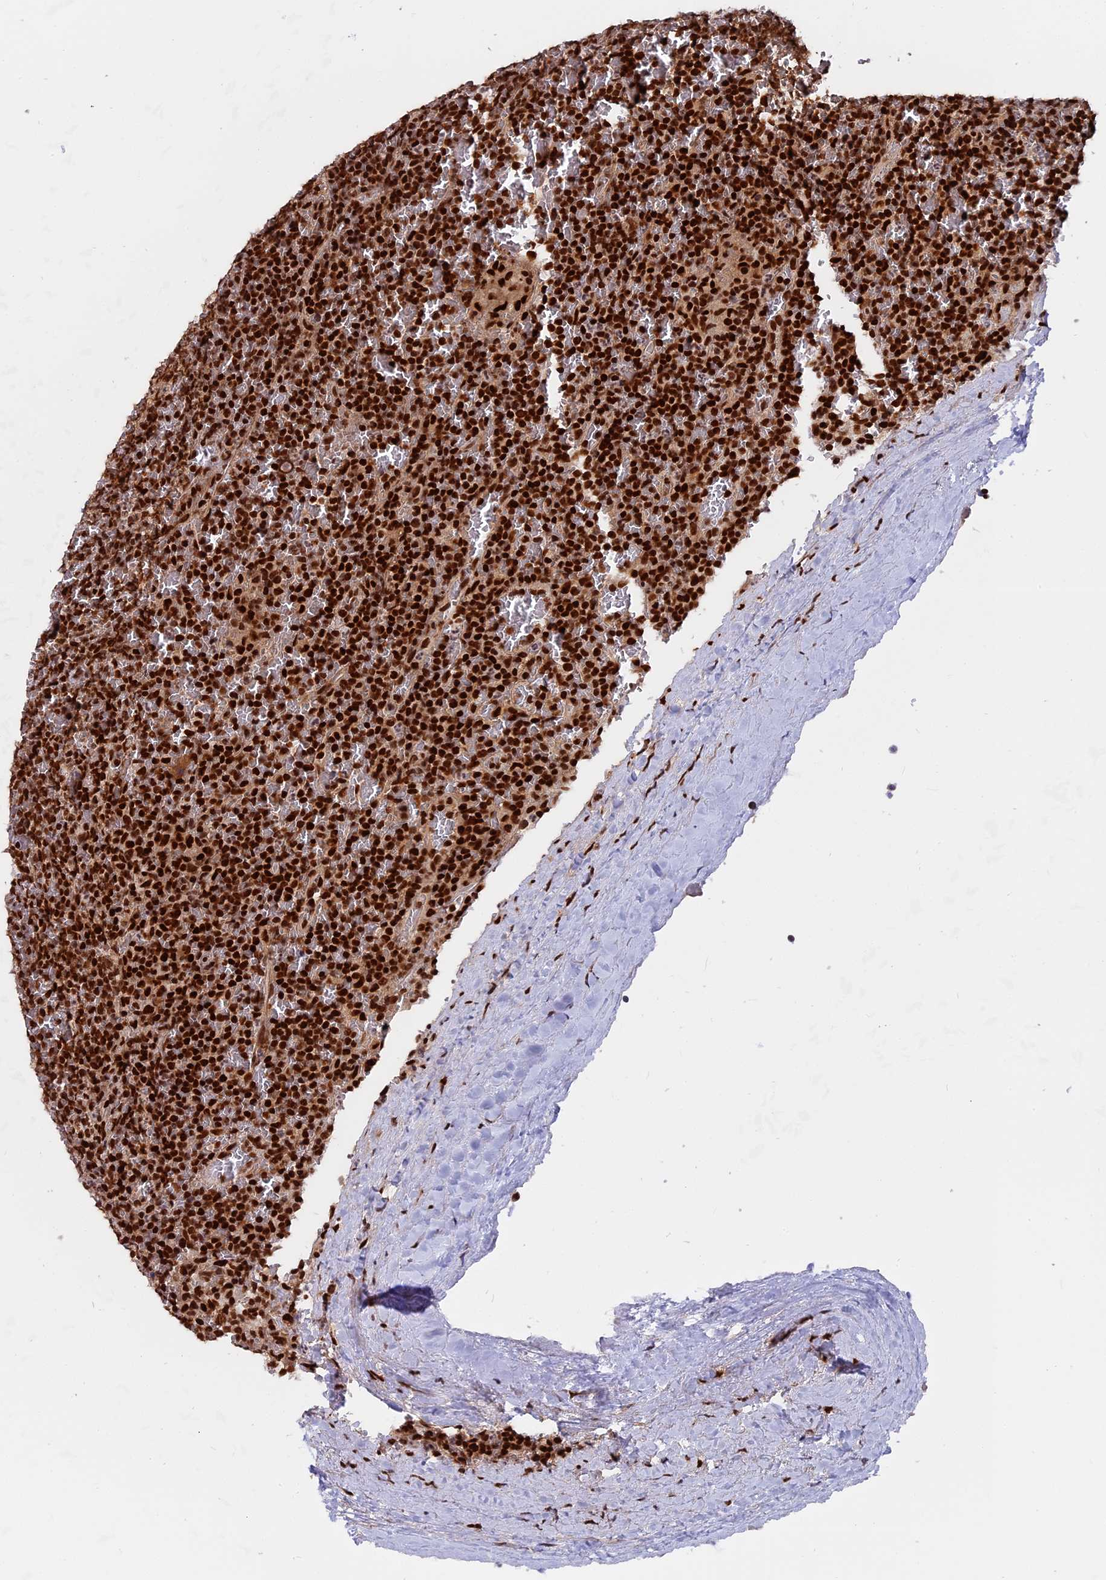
{"staining": {"intensity": "strong", "quantity": ">75%", "location": "nuclear"}, "tissue": "lymphoma", "cell_type": "Tumor cells", "image_type": "cancer", "snomed": [{"axis": "morphology", "description": "Malignant lymphoma, non-Hodgkin's type, Low grade"}, {"axis": "topography", "description": "Spleen"}], "caption": "Protein expression analysis of low-grade malignant lymphoma, non-Hodgkin's type displays strong nuclear positivity in about >75% of tumor cells. The staining was performed using DAB to visualize the protein expression in brown, while the nuclei were stained in blue with hematoxylin (Magnification: 20x).", "gene": "RAMAC", "patient": {"sex": "female", "age": 19}}